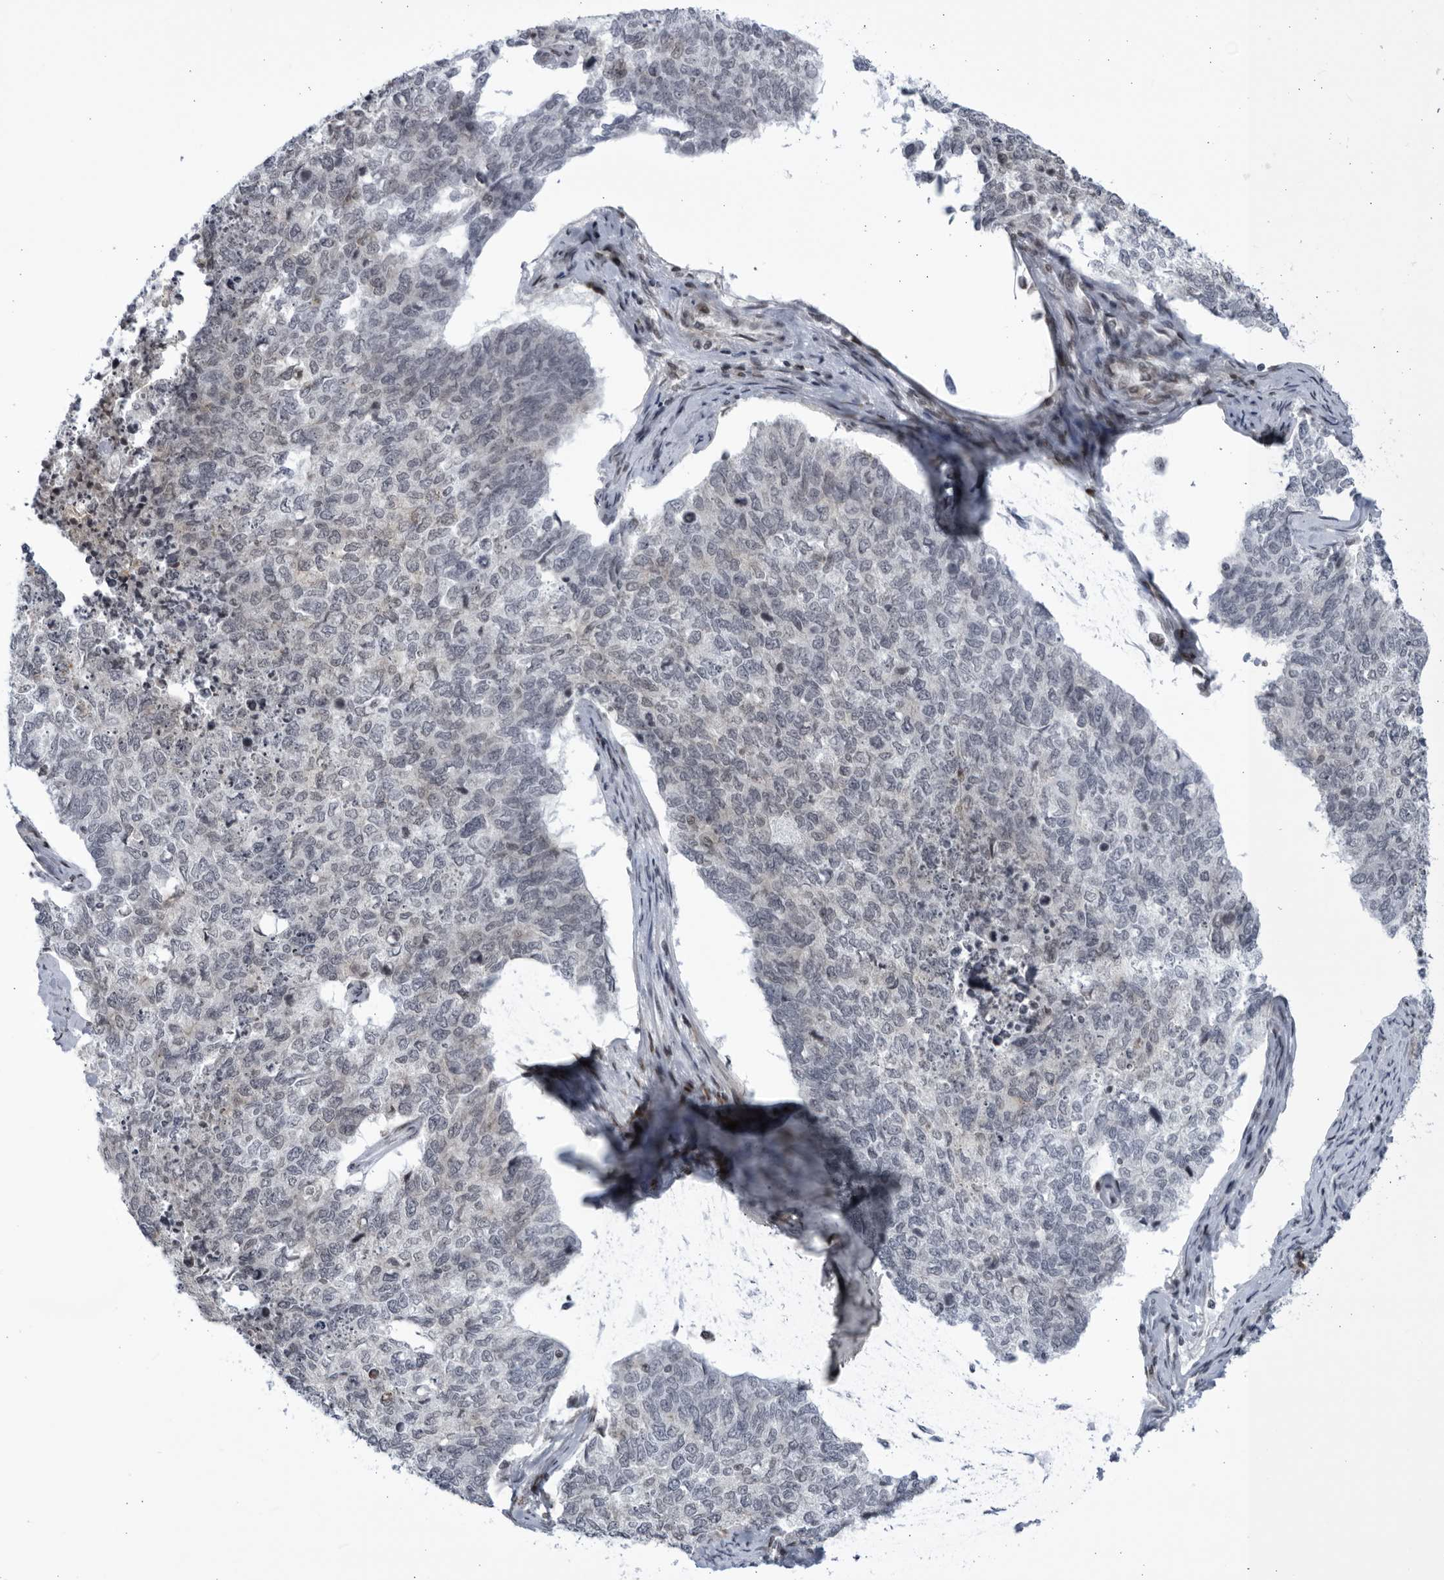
{"staining": {"intensity": "negative", "quantity": "none", "location": "none"}, "tissue": "cervical cancer", "cell_type": "Tumor cells", "image_type": "cancer", "snomed": [{"axis": "morphology", "description": "Squamous cell carcinoma, NOS"}, {"axis": "topography", "description": "Cervix"}], "caption": "The photomicrograph exhibits no significant positivity in tumor cells of cervical cancer (squamous cell carcinoma). (Brightfield microscopy of DAB (3,3'-diaminobenzidine) IHC at high magnification).", "gene": "DTL", "patient": {"sex": "female", "age": 63}}